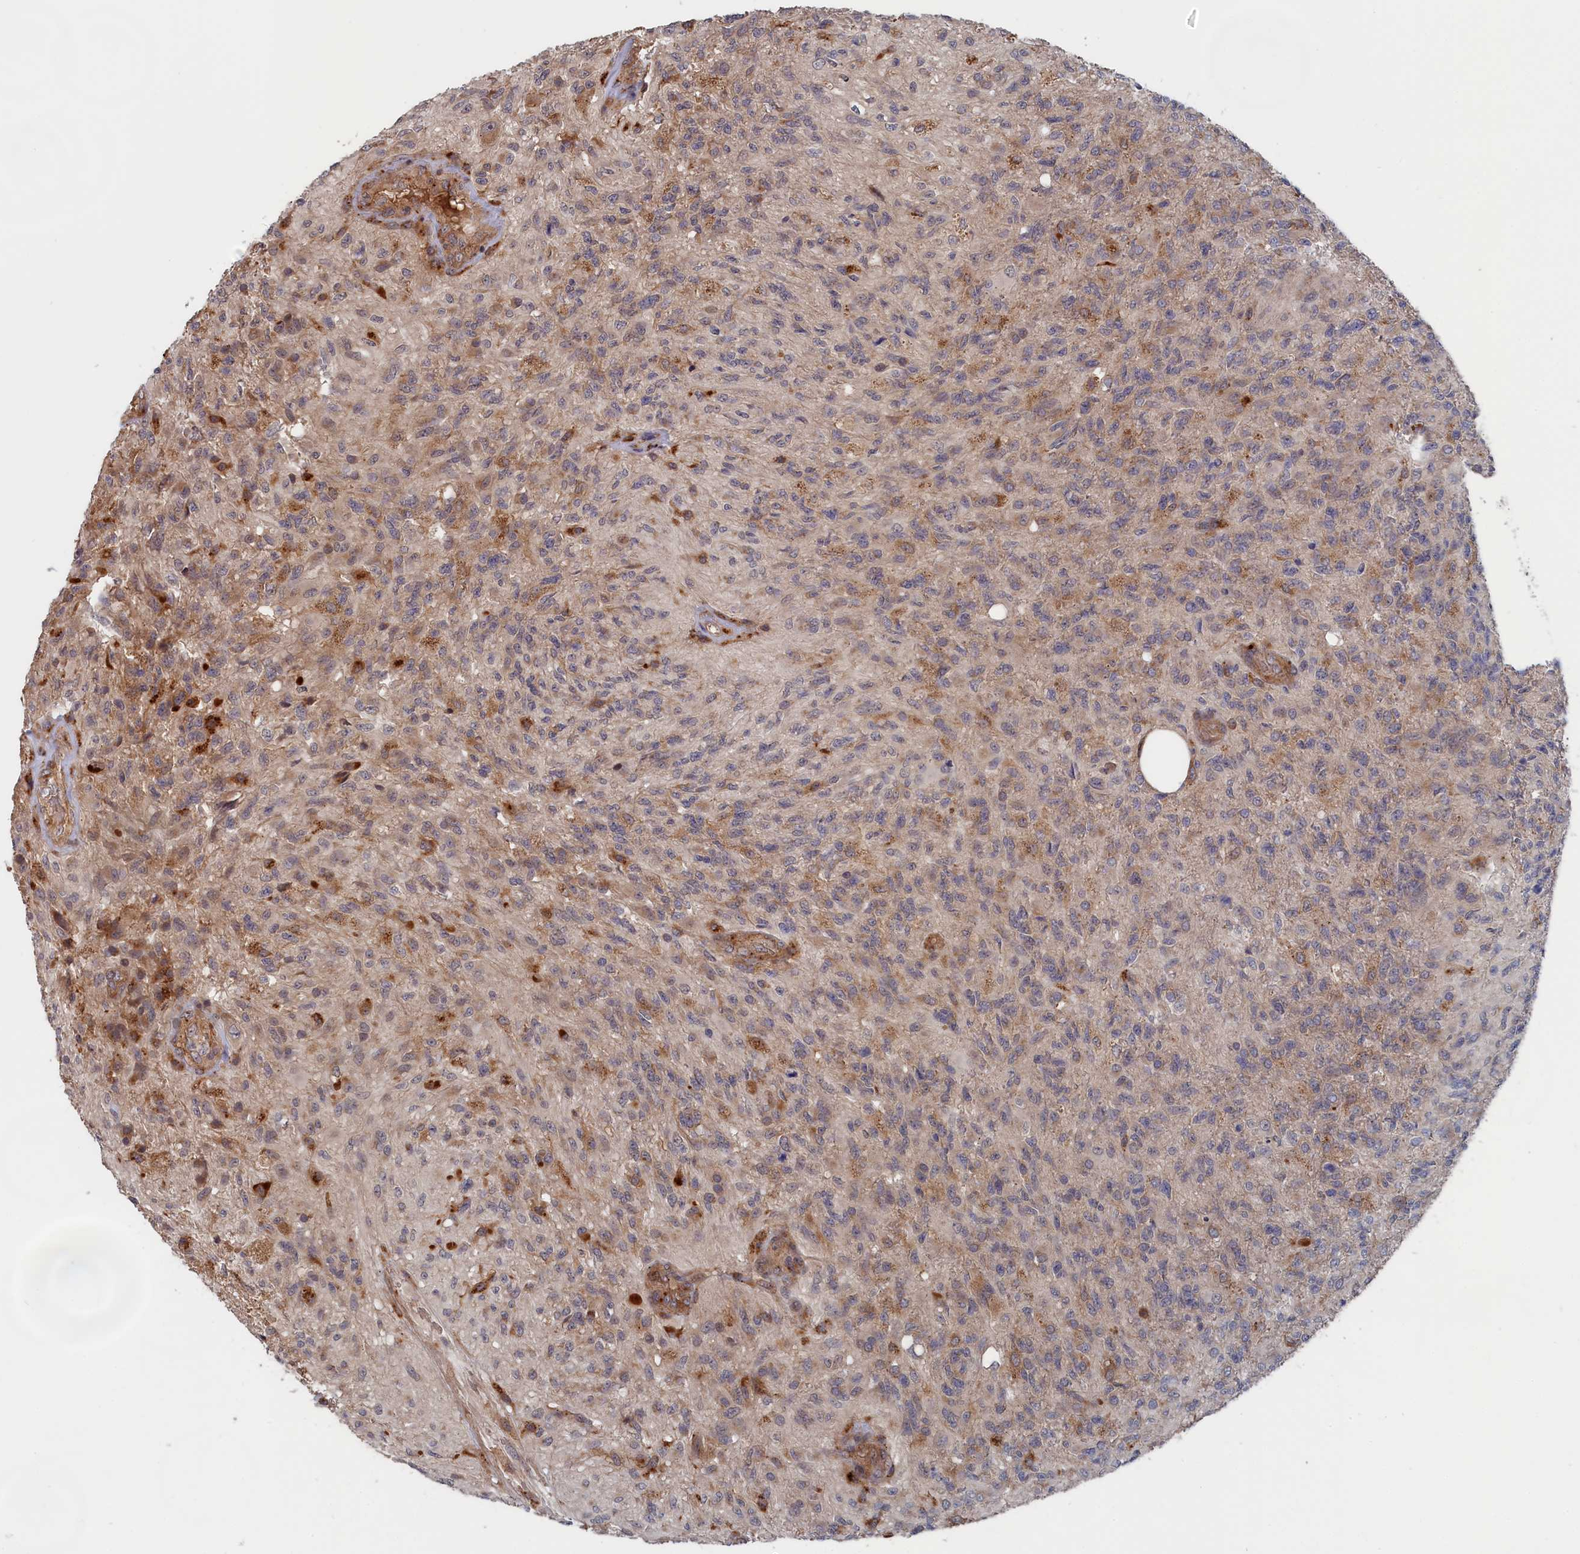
{"staining": {"intensity": "weak", "quantity": "<25%", "location": "cytoplasmic/membranous"}, "tissue": "glioma", "cell_type": "Tumor cells", "image_type": "cancer", "snomed": [{"axis": "morphology", "description": "Glioma, malignant, High grade"}, {"axis": "topography", "description": "Brain"}], "caption": "DAB immunohistochemical staining of human glioma reveals no significant staining in tumor cells.", "gene": "TRAPPC2L", "patient": {"sex": "male", "age": 56}}